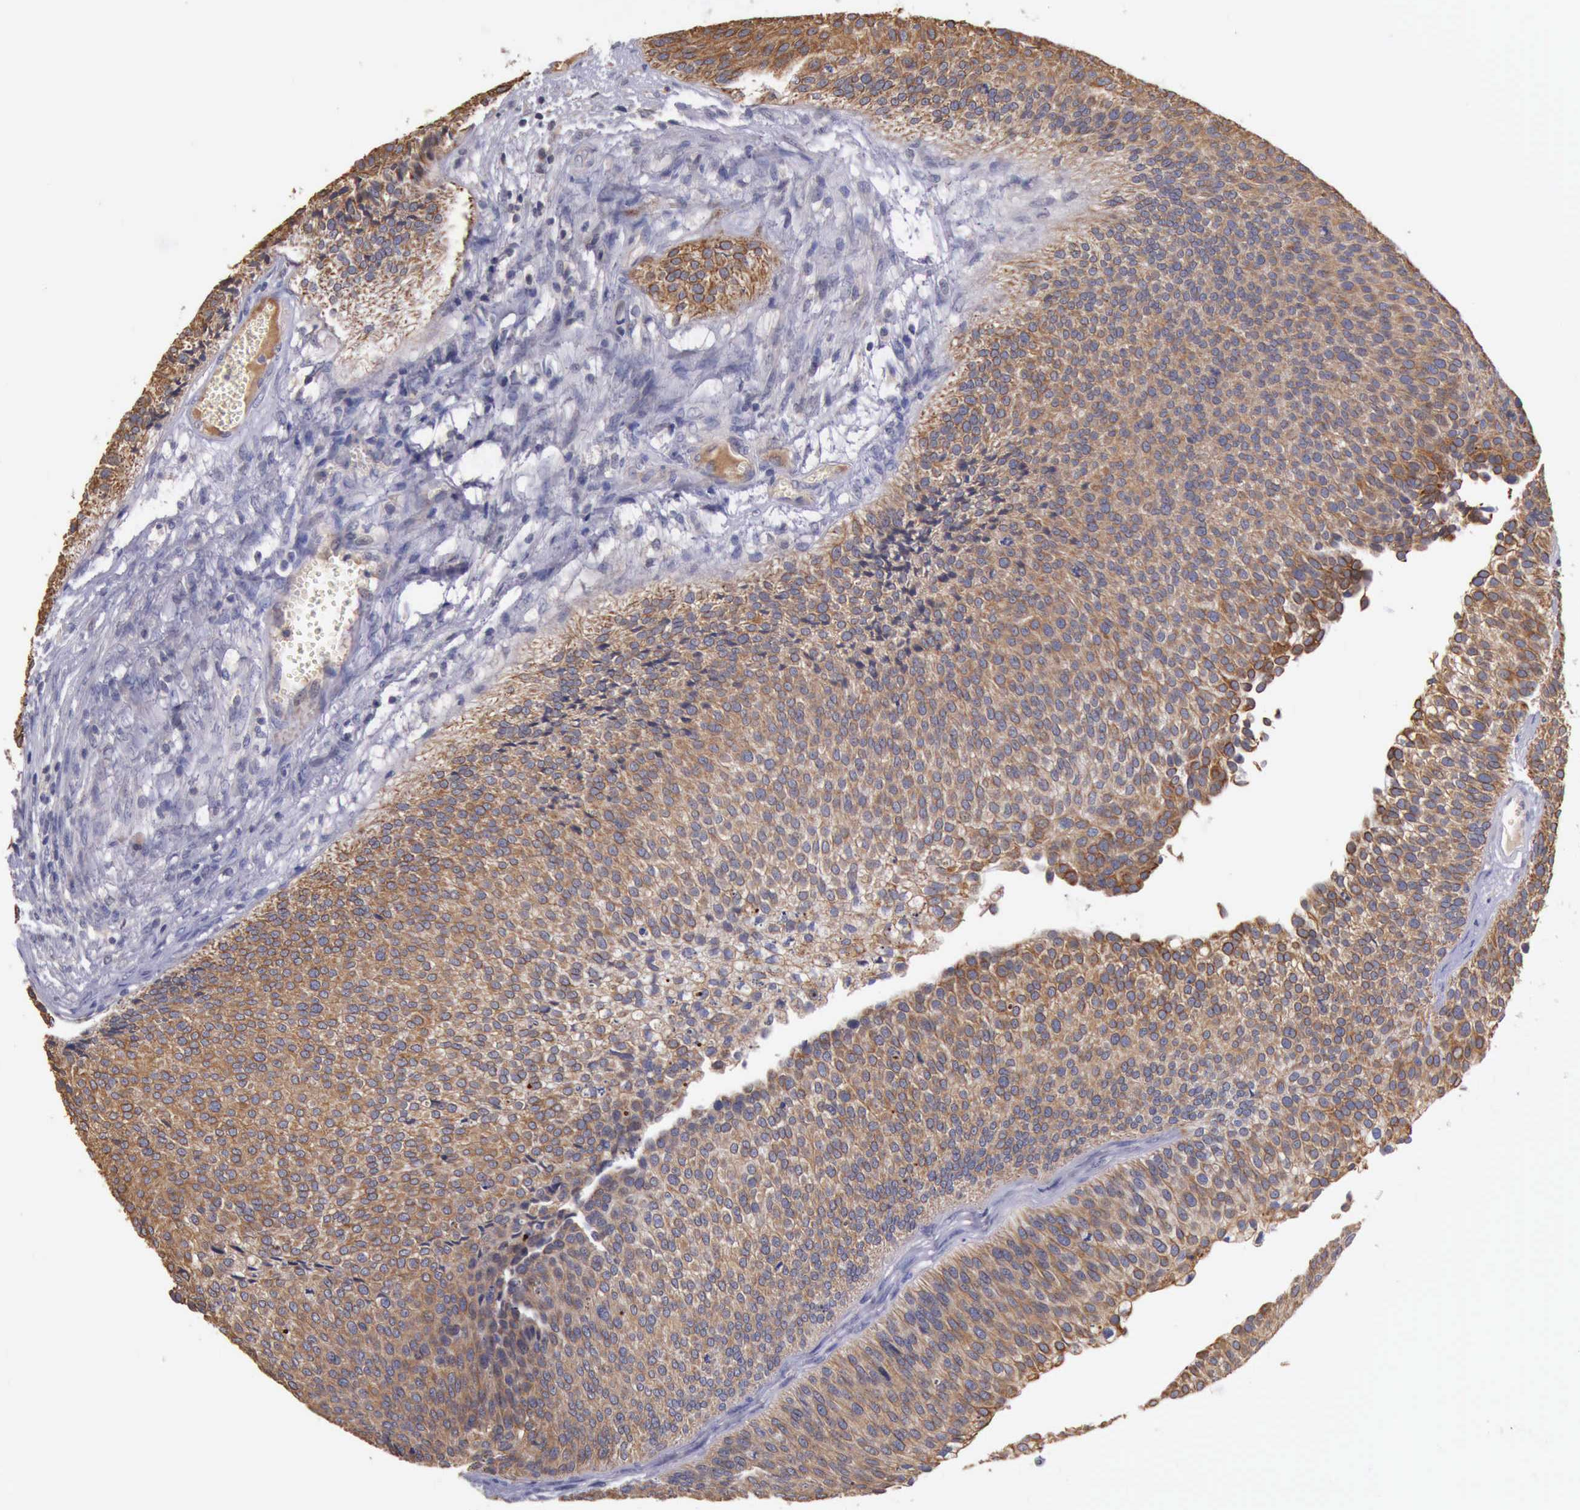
{"staining": {"intensity": "weak", "quantity": ">75%", "location": "cytoplasmic/membranous"}, "tissue": "urothelial cancer", "cell_type": "Tumor cells", "image_type": "cancer", "snomed": [{"axis": "morphology", "description": "Urothelial carcinoma, Low grade"}, {"axis": "topography", "description": "Urinary bladder"}], "caption": "Urothelial carcinoma (low-grade) tissue displays weak cytoplasmic/membranous staining in approximately >75% of tumor cells, visualized by immunohistochemistry.", "gene": "RAB39B", "patient": {"sex": "male", "age": 84}}